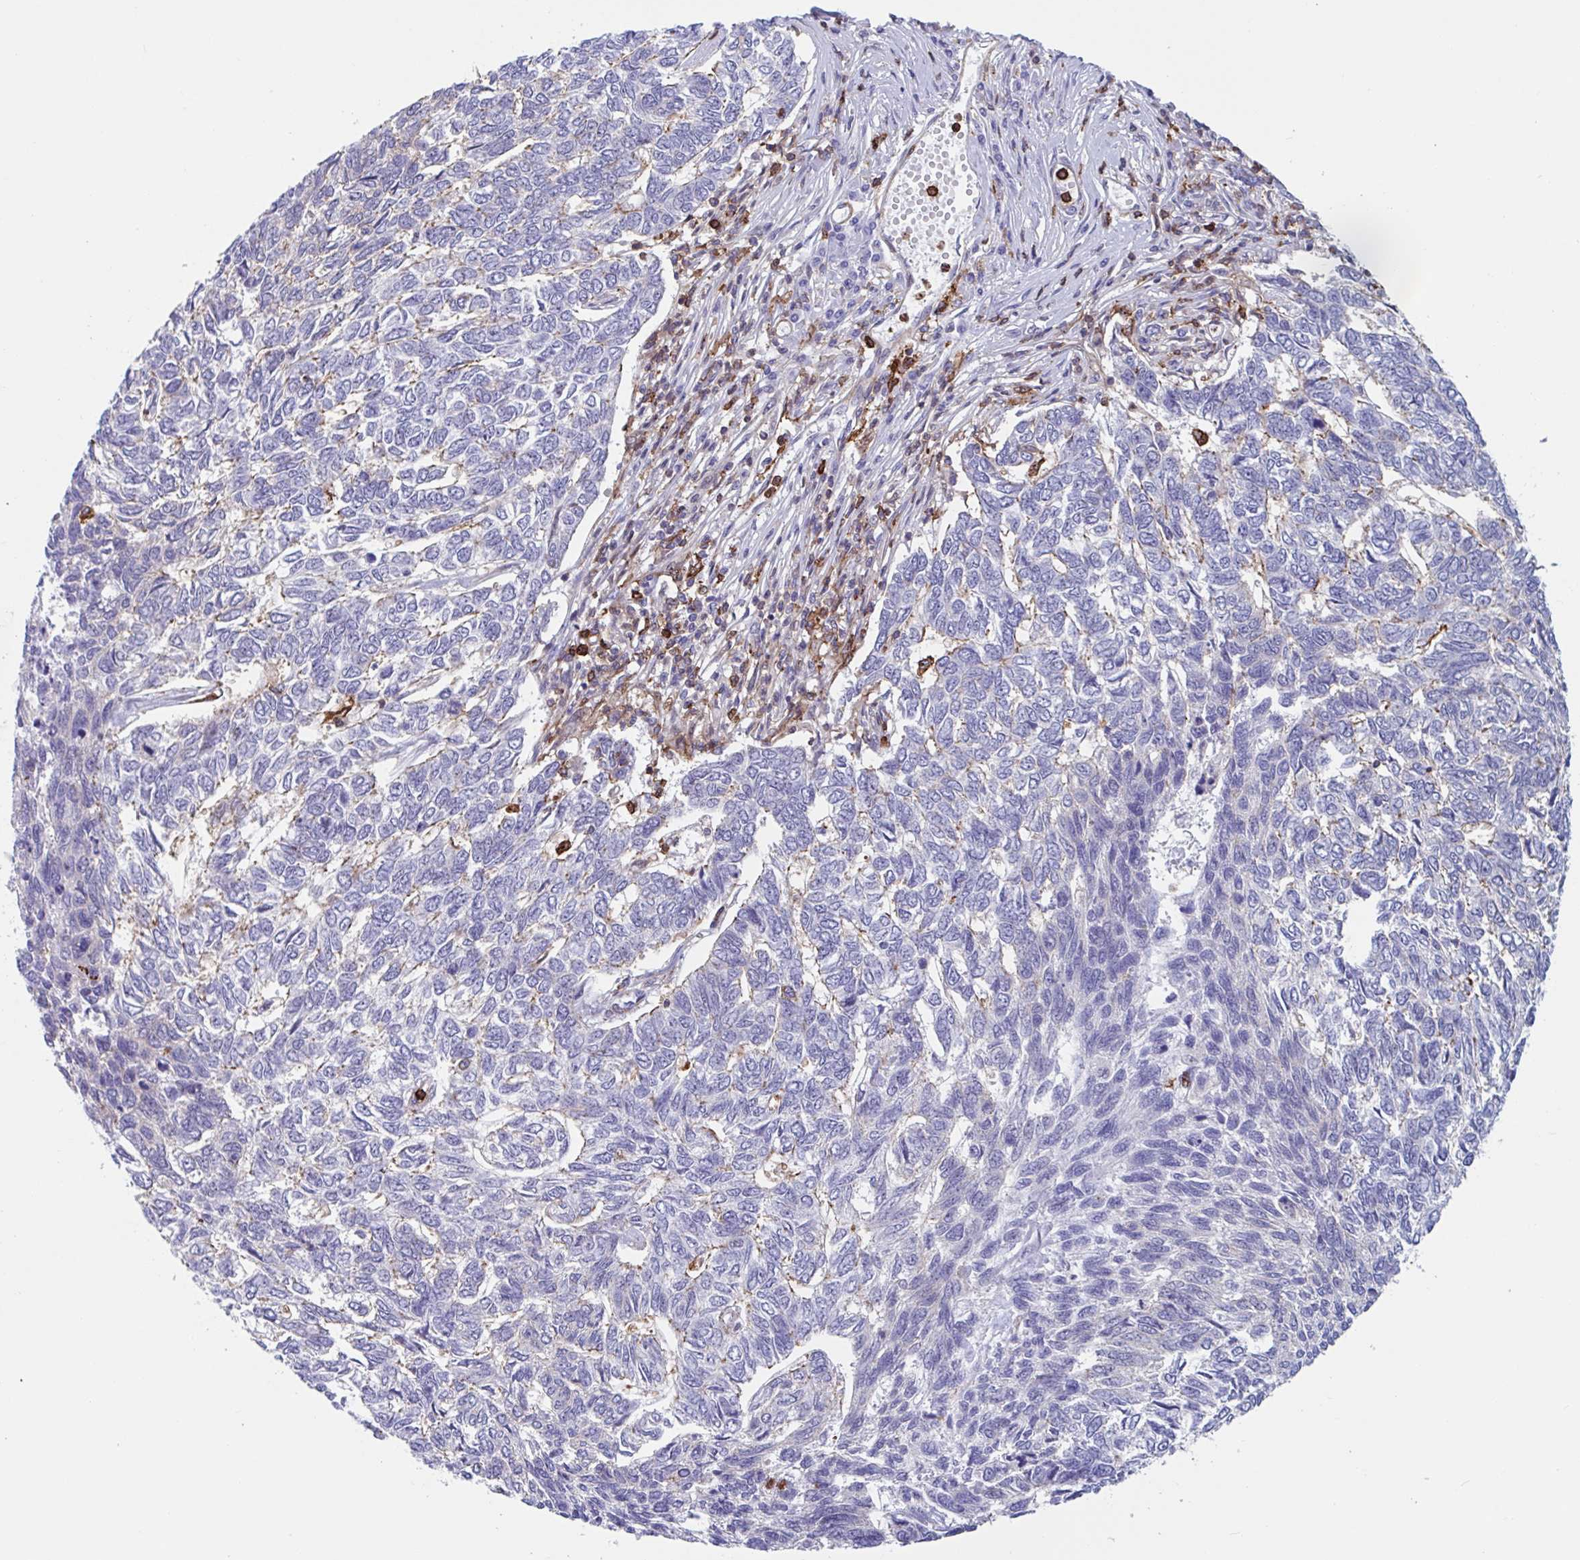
{"staining": {"intensity": "negative", "quantity": "none", "location": "none"}, "tissue": "skin cancer", "cell_type": "Tumor cells", "image_type": "cancer", "snomed": [{"axis": "morphology", "description": "Basal cell carcinoma"}, {"axis": "topography", "description": "Skin"}], "caption": "A high-resolution photomicrograph shows IHC staining of skin basal cell carcinoma, which demonstrates no significant positivity in tumor cells. (Brightfield microscopy of DAB immunohistochemistry at high magnification).", "gene": "EFHD1", "patient": {"sex": "female", "age": 65}}